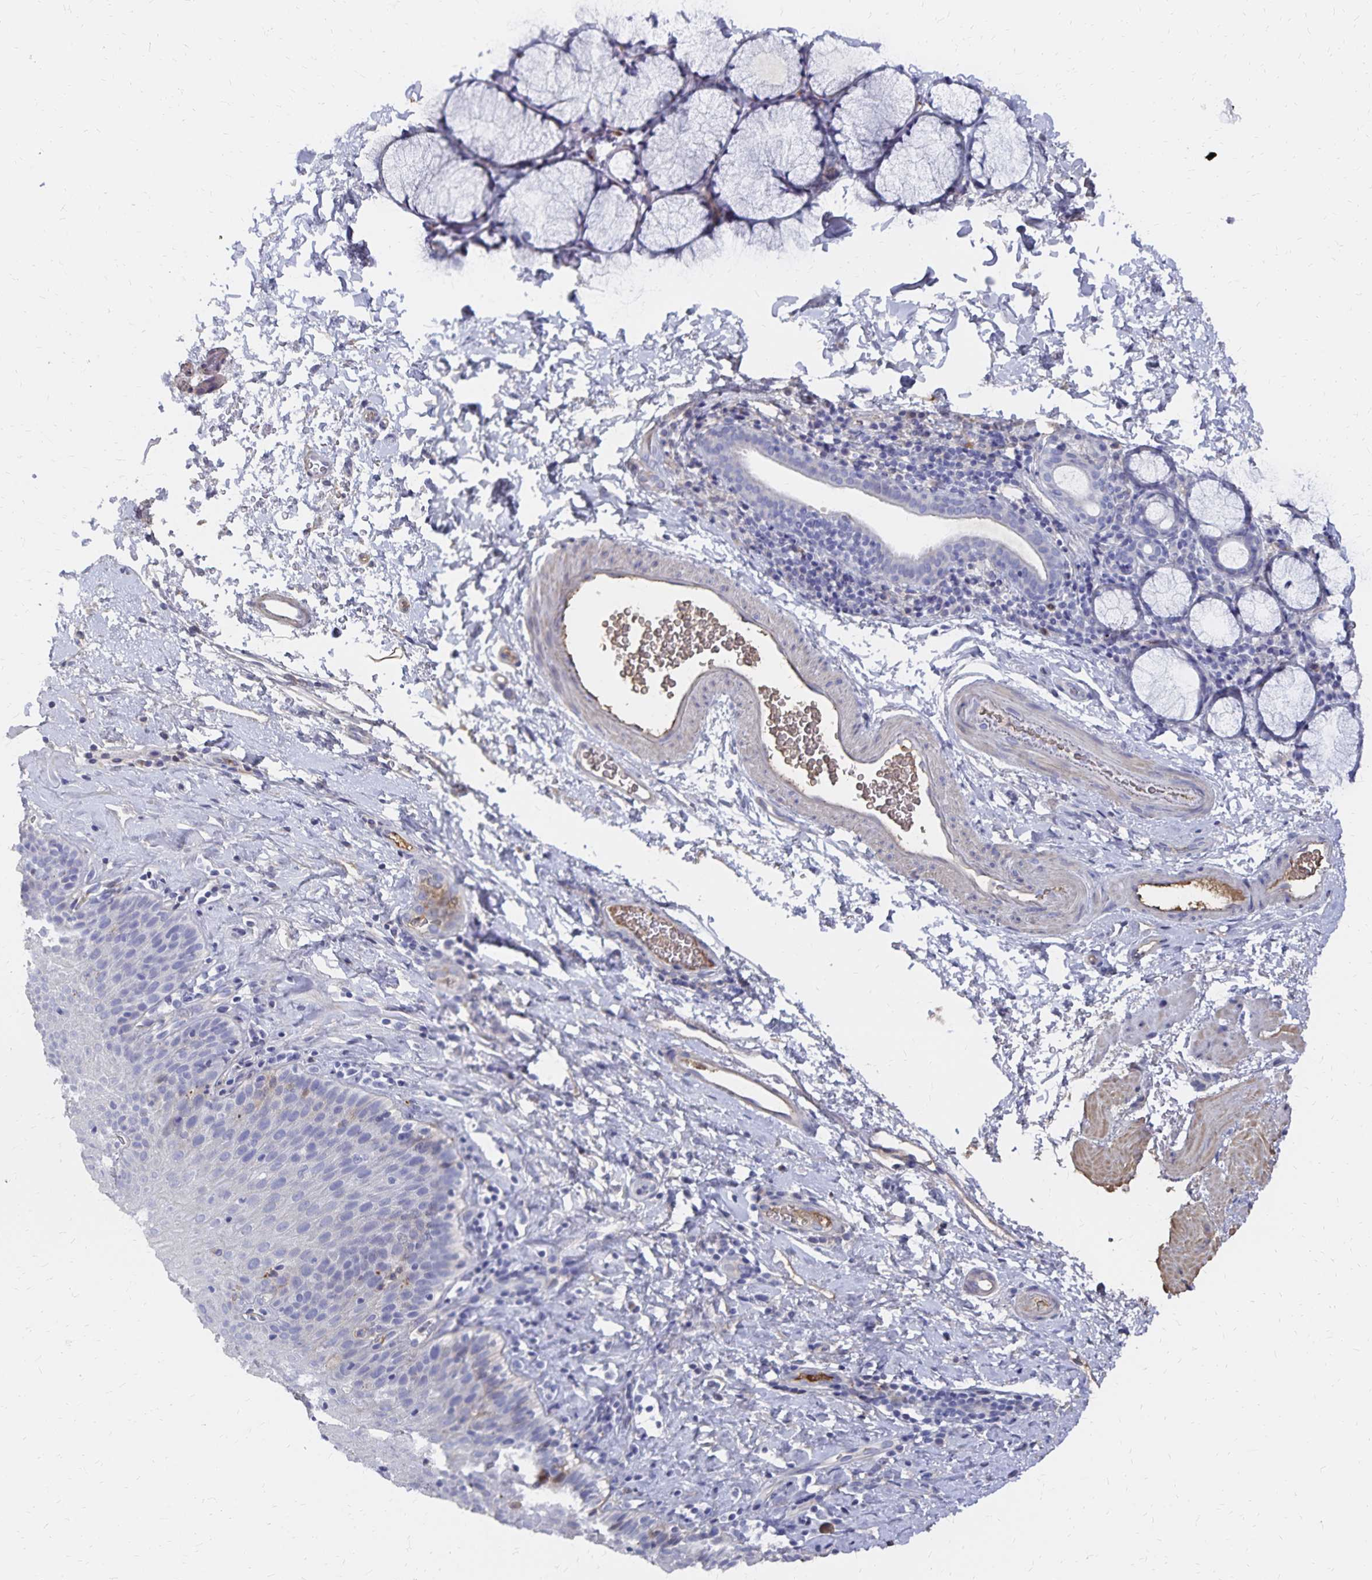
{"staining": {"intensity": "weak", "quantity": "<25%", "location": "cytoplasmic/membranous"}, "tissue": "esophagus", "cell_type": "Squamous epithelial cells", "image_type": "normal", "snomed": [{"axis": "morphology", "description": "Normal tissue, NOS"}, {"axis": "topography", "description": "Esophagus"}], "caption": "This photomicrograph is of unremarkable esophagus stained with immunohistochemistry to label a protein in brown with the nuclei are counter-stained blue. There is no expression in squamous epithelial cells.", "gene": "KISS1", "patient": {"sex": "female", "age": 61}}